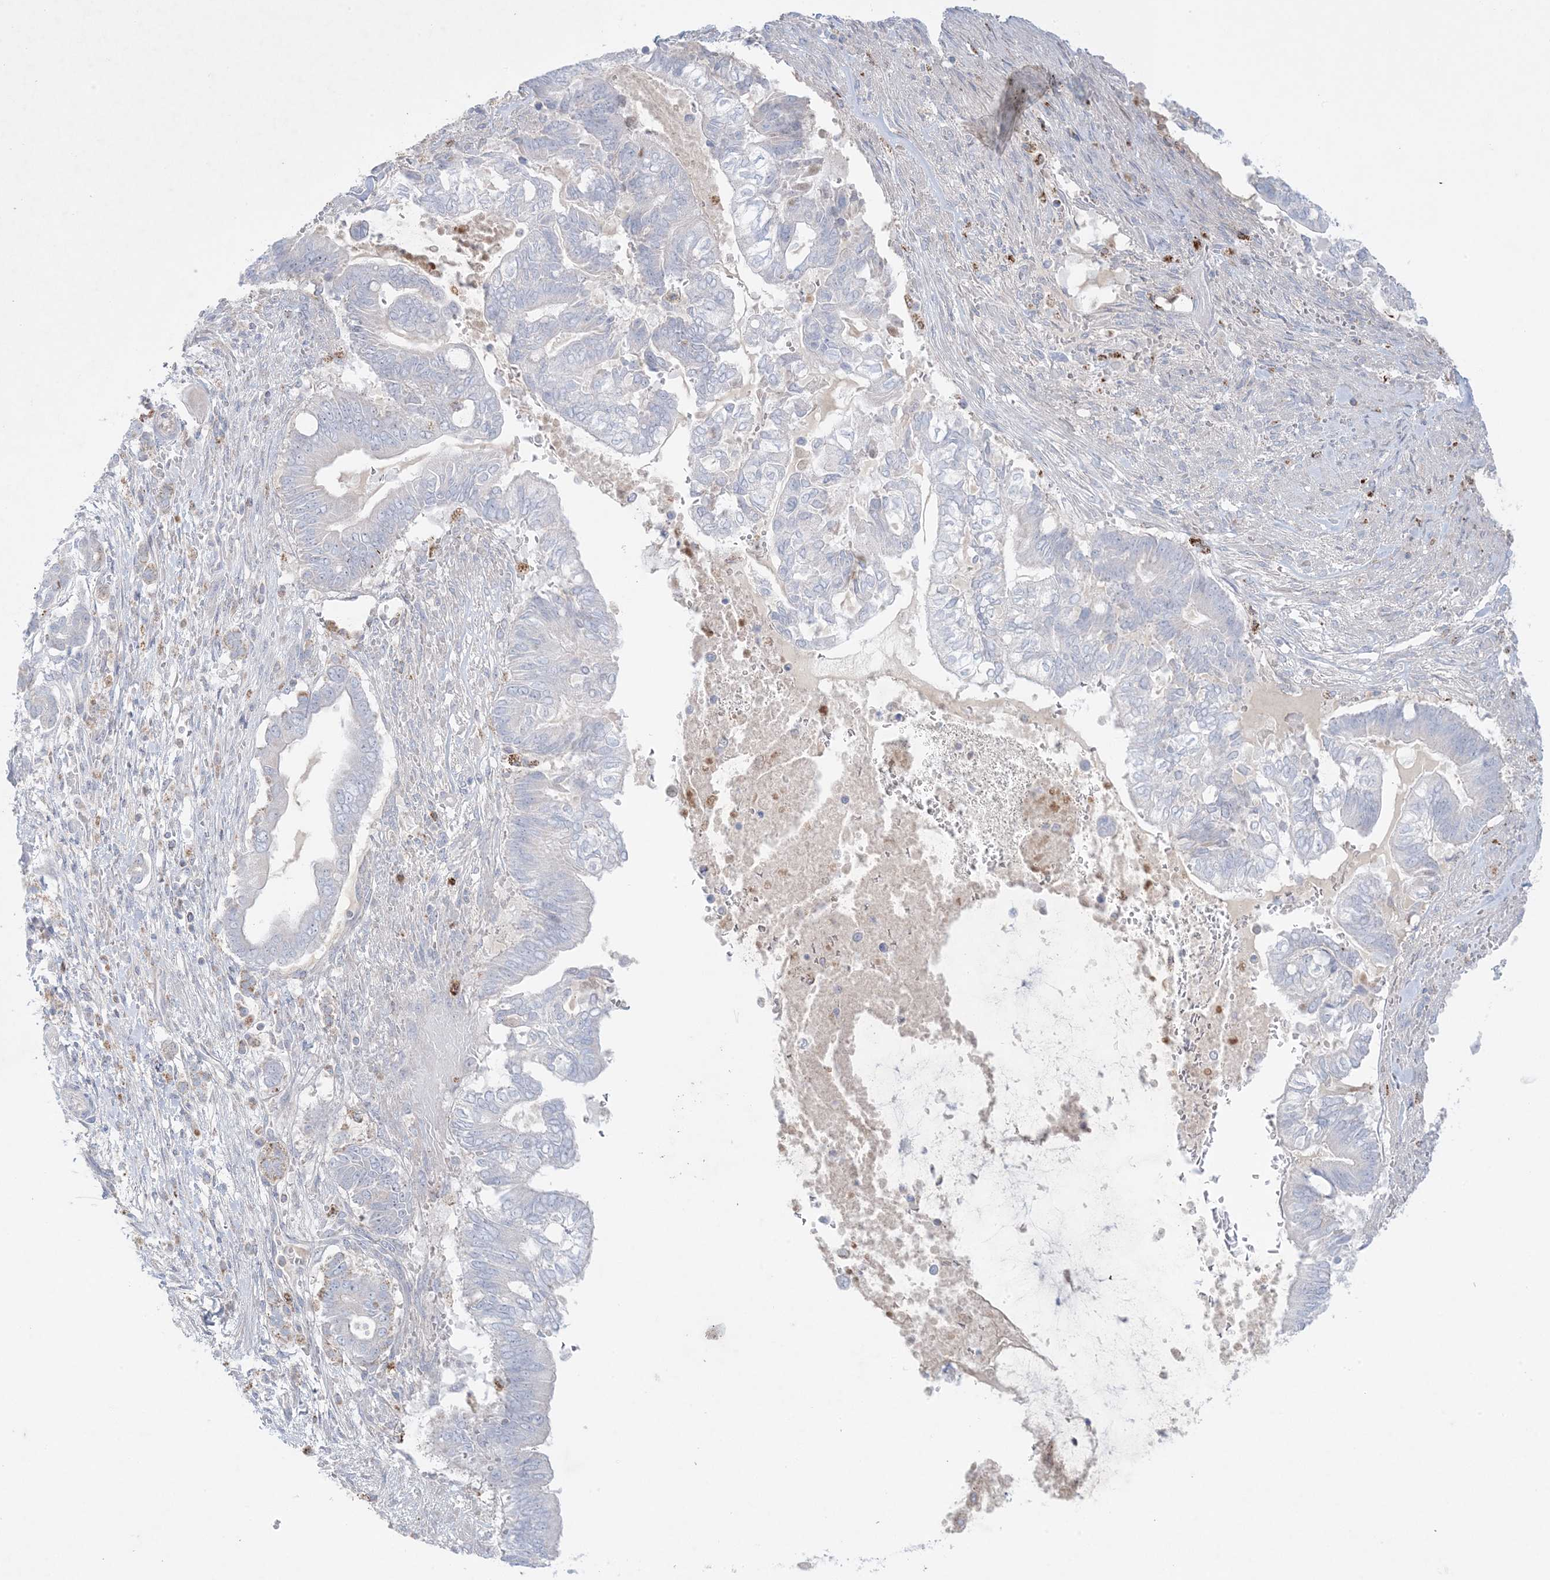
{"staining": {"intensity": "negative", "quantity": "none", "location": "none"}, "tissue": "pancreatic cancer", "cell_type": "Tumor cells", "image_type": "cancer", "snomed": [{"axis": "morphology", "description": "Adenocarcinoma, NOS"}, {"axis": "topography", "description": "Pancreas"}], "caption": "This is an immunohistochemistry photomicrograph of pancreatic cancer (adenocarcinoma). There is no positivity in tumor cells.", "gene": "KCTD6", "patient": {"sex": "male", "age": 68}}